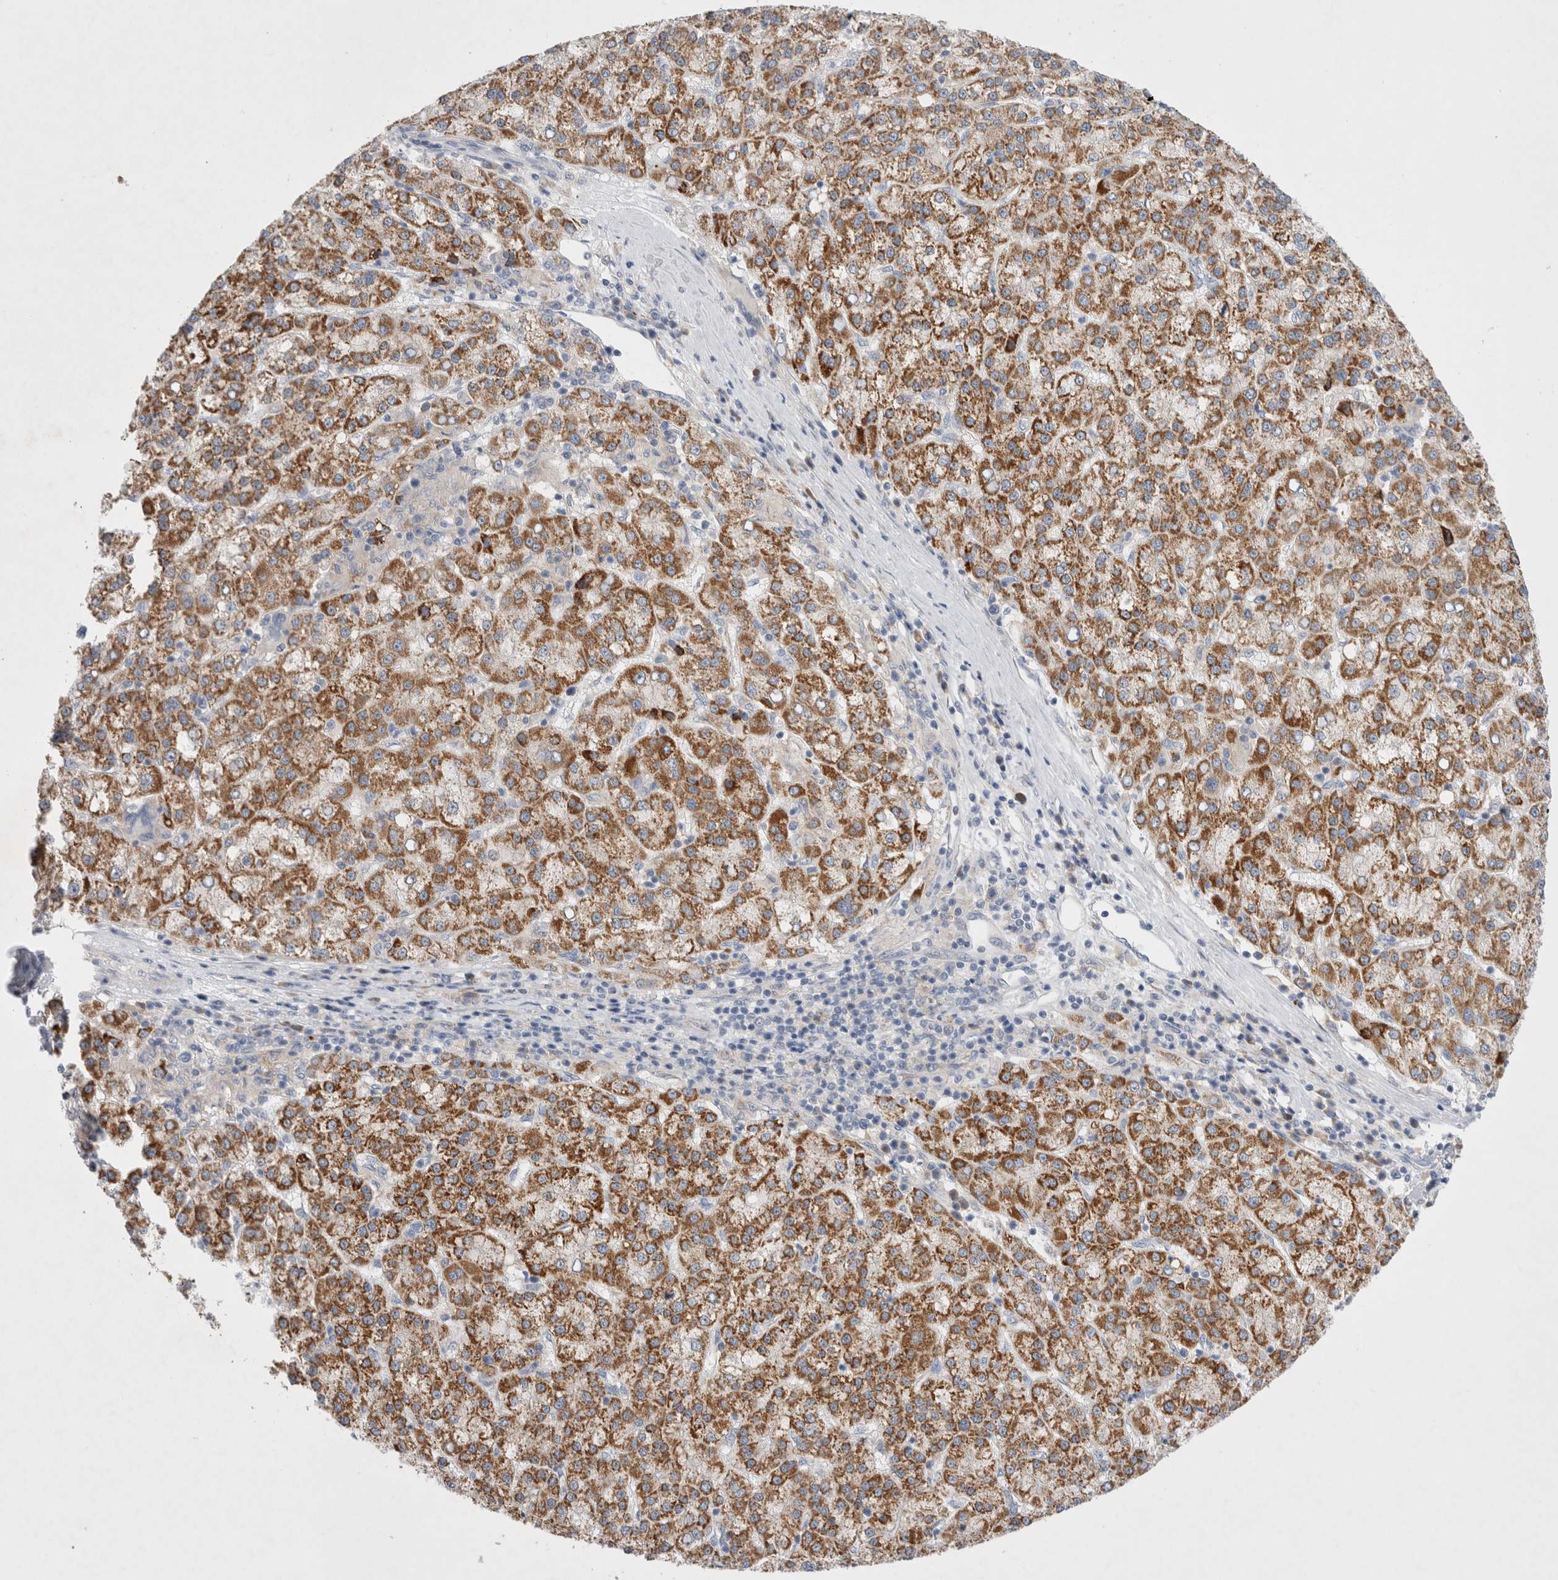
{"staining": {"intensity": "moderate", "quantity": ">75%", "location": "cytoplasmic/membranous"}, "tissue": "liver cancer", "cell_type": "Tumor cells", "image_type": "cancer", "snomed": [{"axis": "morphology", "description": "Carcinoma, Hepatocellular, NOS"}, {"axis": "topography", "description": "Liver"}], "caption": "High-power microscopy captured an immunohistochemistry (IHC) image of liver cancer, revealing moderate cytoplasmic/membranous positivity in approximately >75% of tumor cells.", "gene": "RBM12B", "patient": {"sex": "female", "age": 58}}